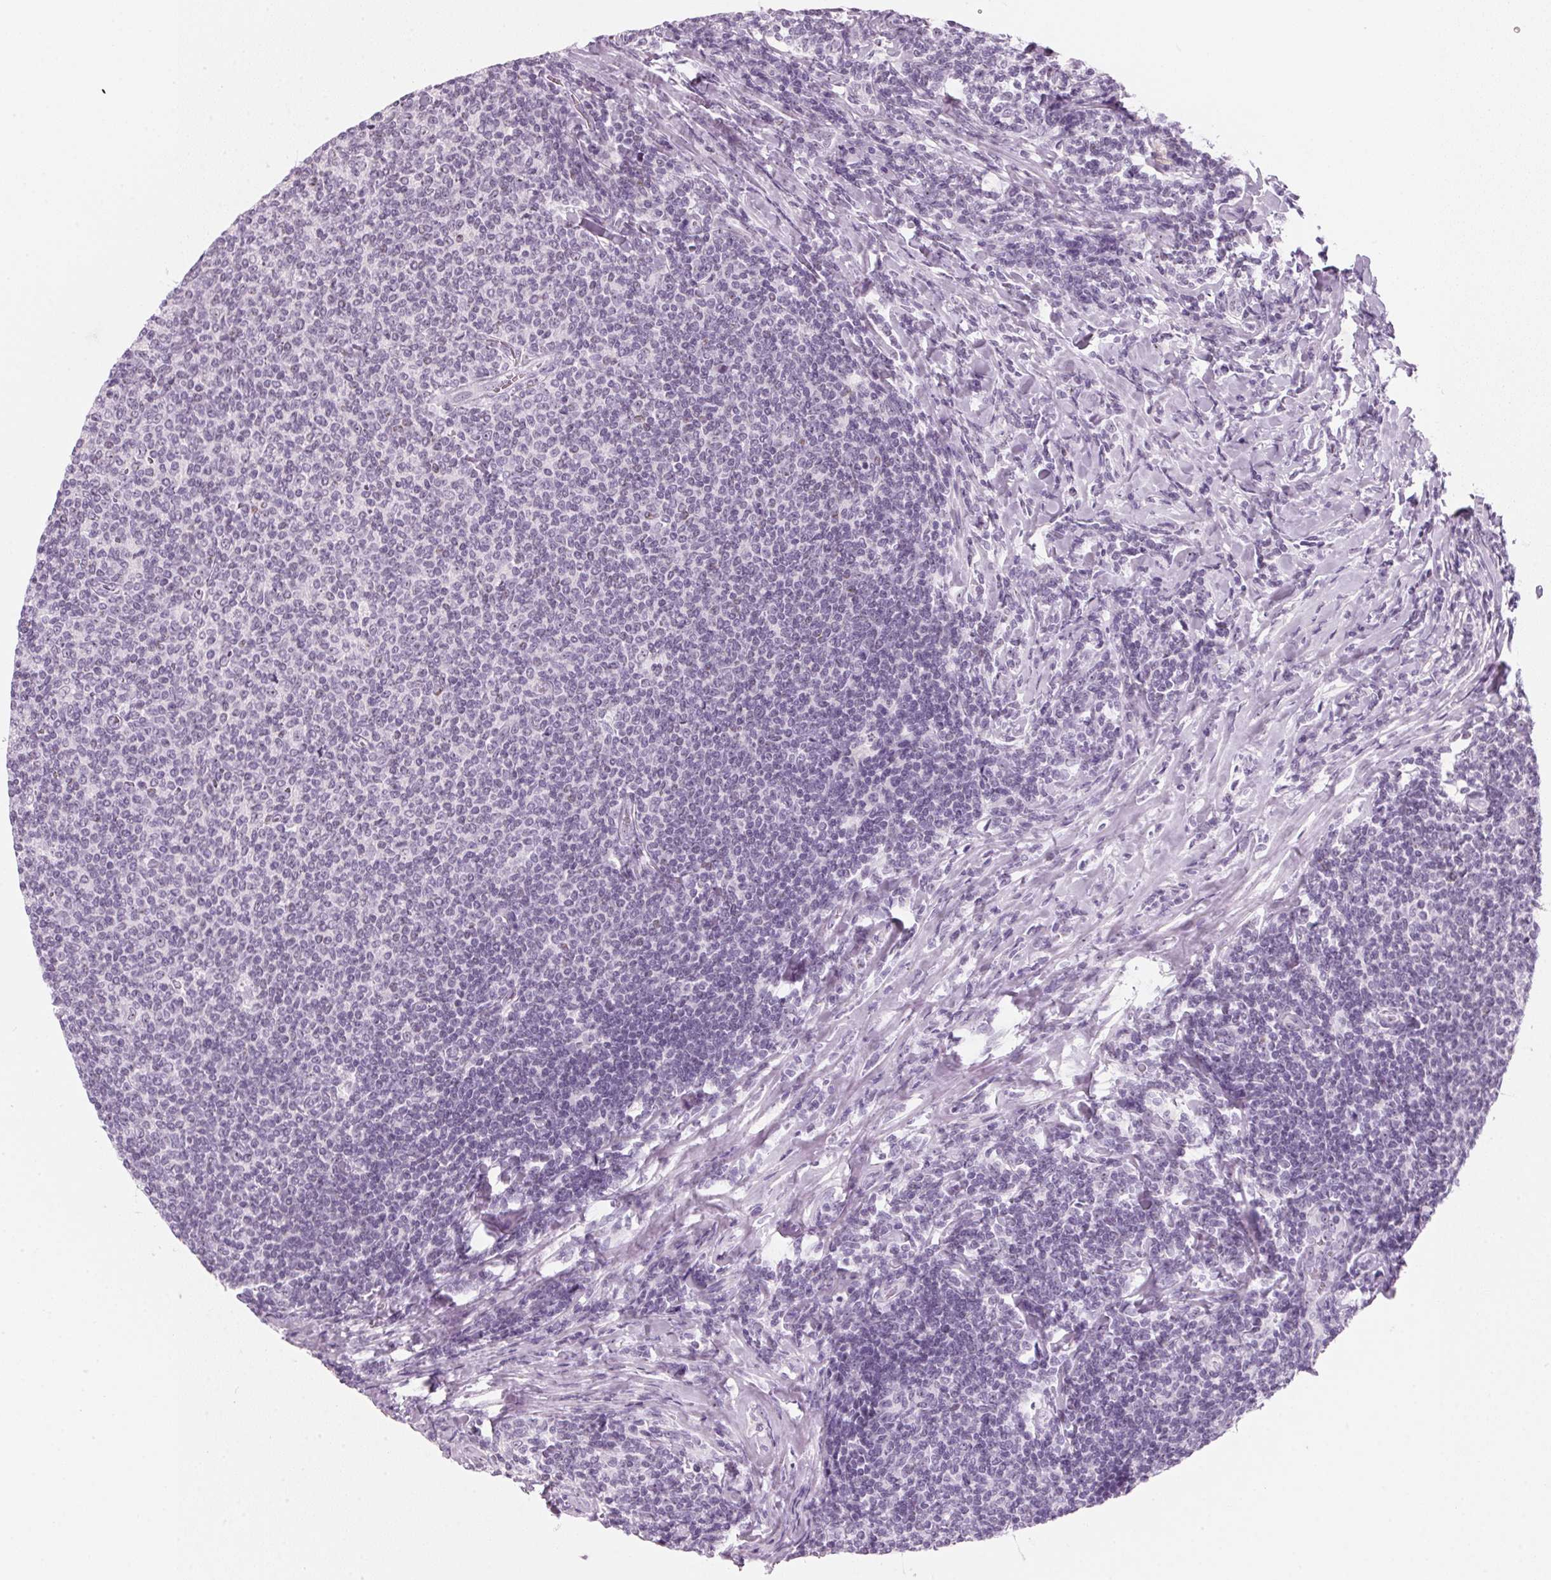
{"staining": {"intensity": "negative", "quantity": "none", "location": "none"}, "tissue": "lymphoma", "cell_type": "Tumor cells", "image_type": "cancer", "snomed": [{"axis": "morphology", "description": "Malignant lymphoma, non-Hodgkin's type, Low grade"}, {"axis": "topography", "description": "Lymph node"}], "caption": "A histopathology image of human lymphoma is negative for staining in tumor cells.", "gene": "DNTTIP2", "patient": {"sex": "male", "age": 52}}